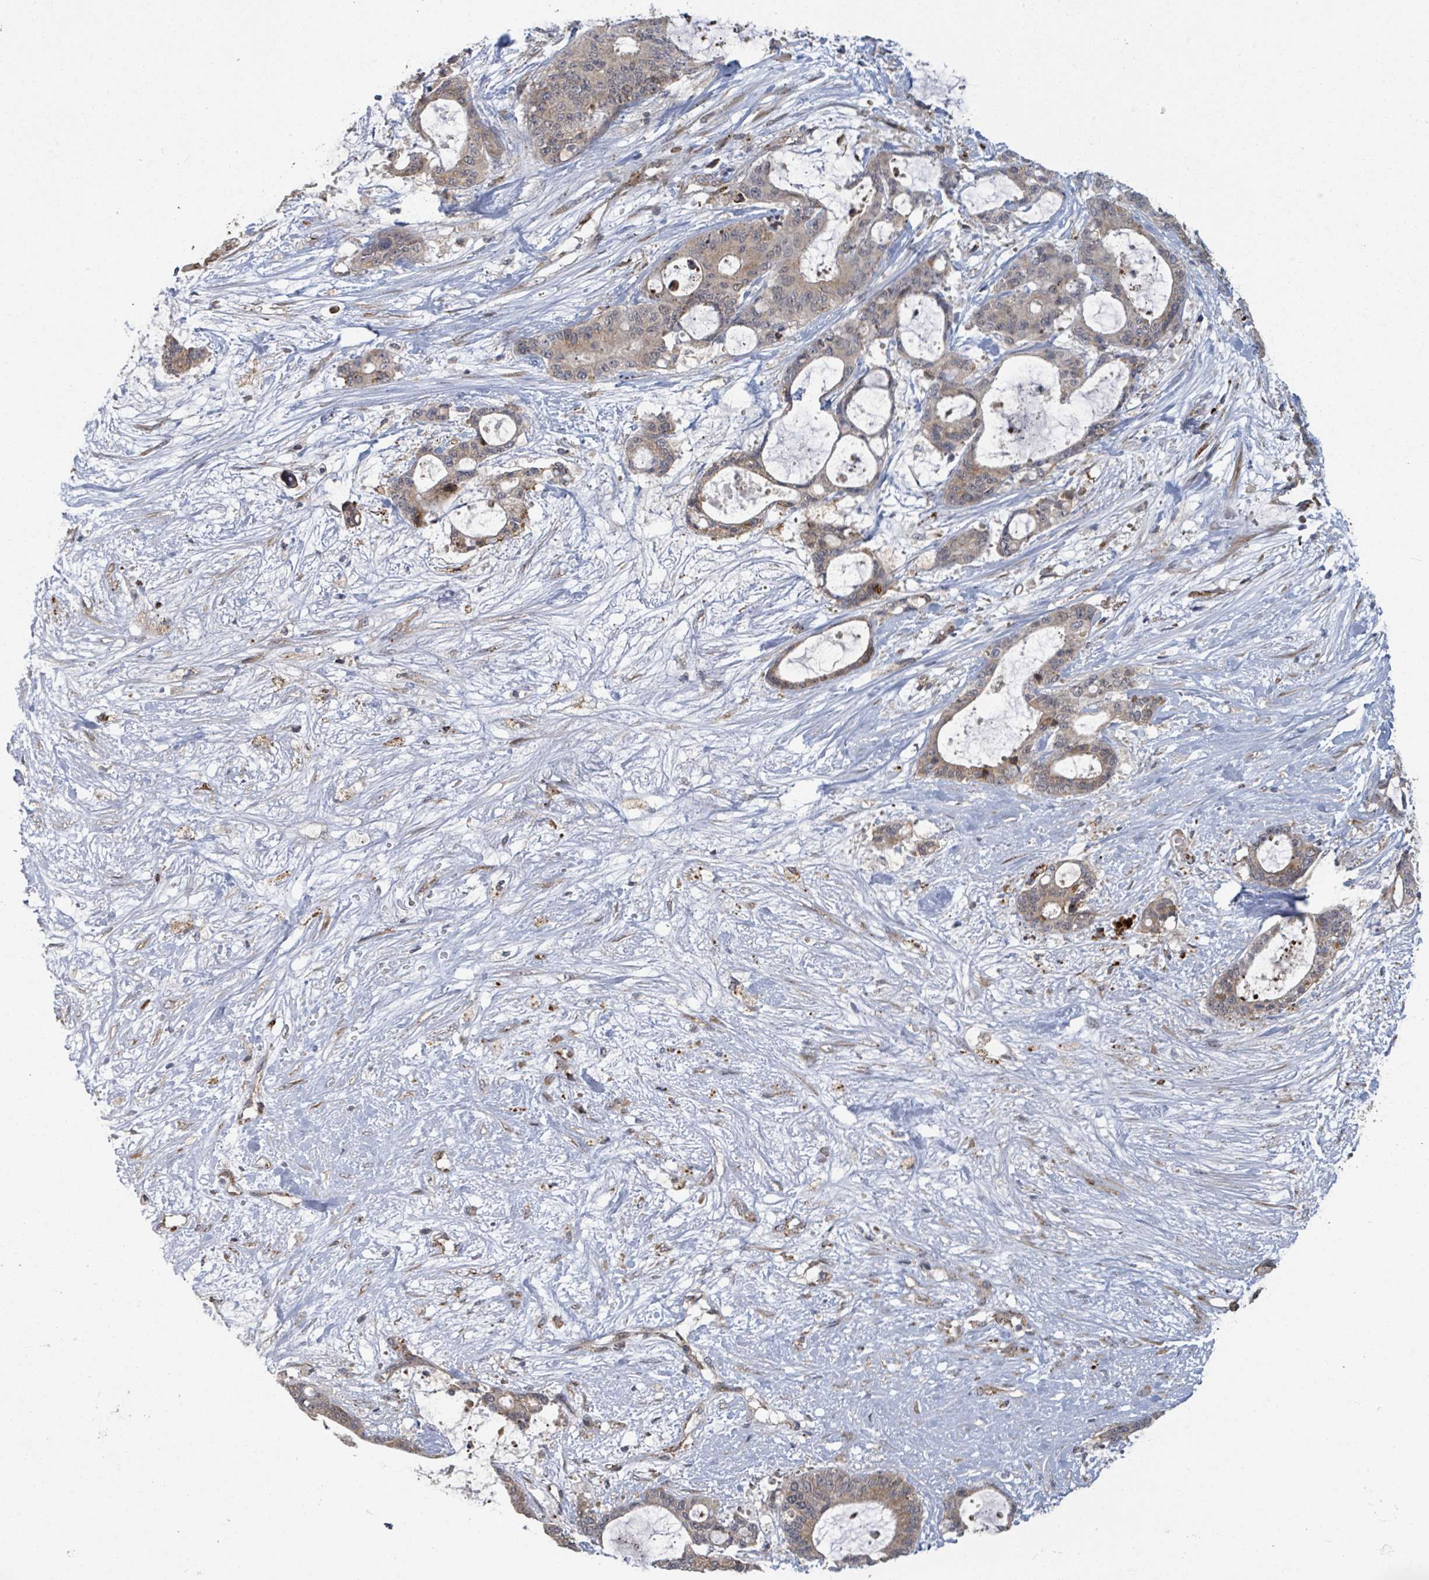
{"staining": {"intensity": "moderate", "quantity": "25%-75%", "location": "cytoplasmic/membranous"}, "tissue": "liver cancer", "cell_type": "Tumor cells", "image_type": "cancer", "snomed": [{"axis": "morphology", "description": "Normal tissue, NOS"}, {"axis": "morphology", "description": "Cholangiocarcinoma"}, {"axis": "topography", "description": "Liver"}, {"axis": "topography", "description": "Peripheral nerve tissue"}], "caption": "Liver cancer tissue shows moderate cytoplasmic/membranous staining in about 25%-75% of tumor cells, visualized by immunohistochemistry. Using DAB (brown) and hematoxylin (blue) stains, captured at high magnification using brightfield microscopy.", "gene": "SHROOM2", "patient": {"sex": "female", "age": 73}}